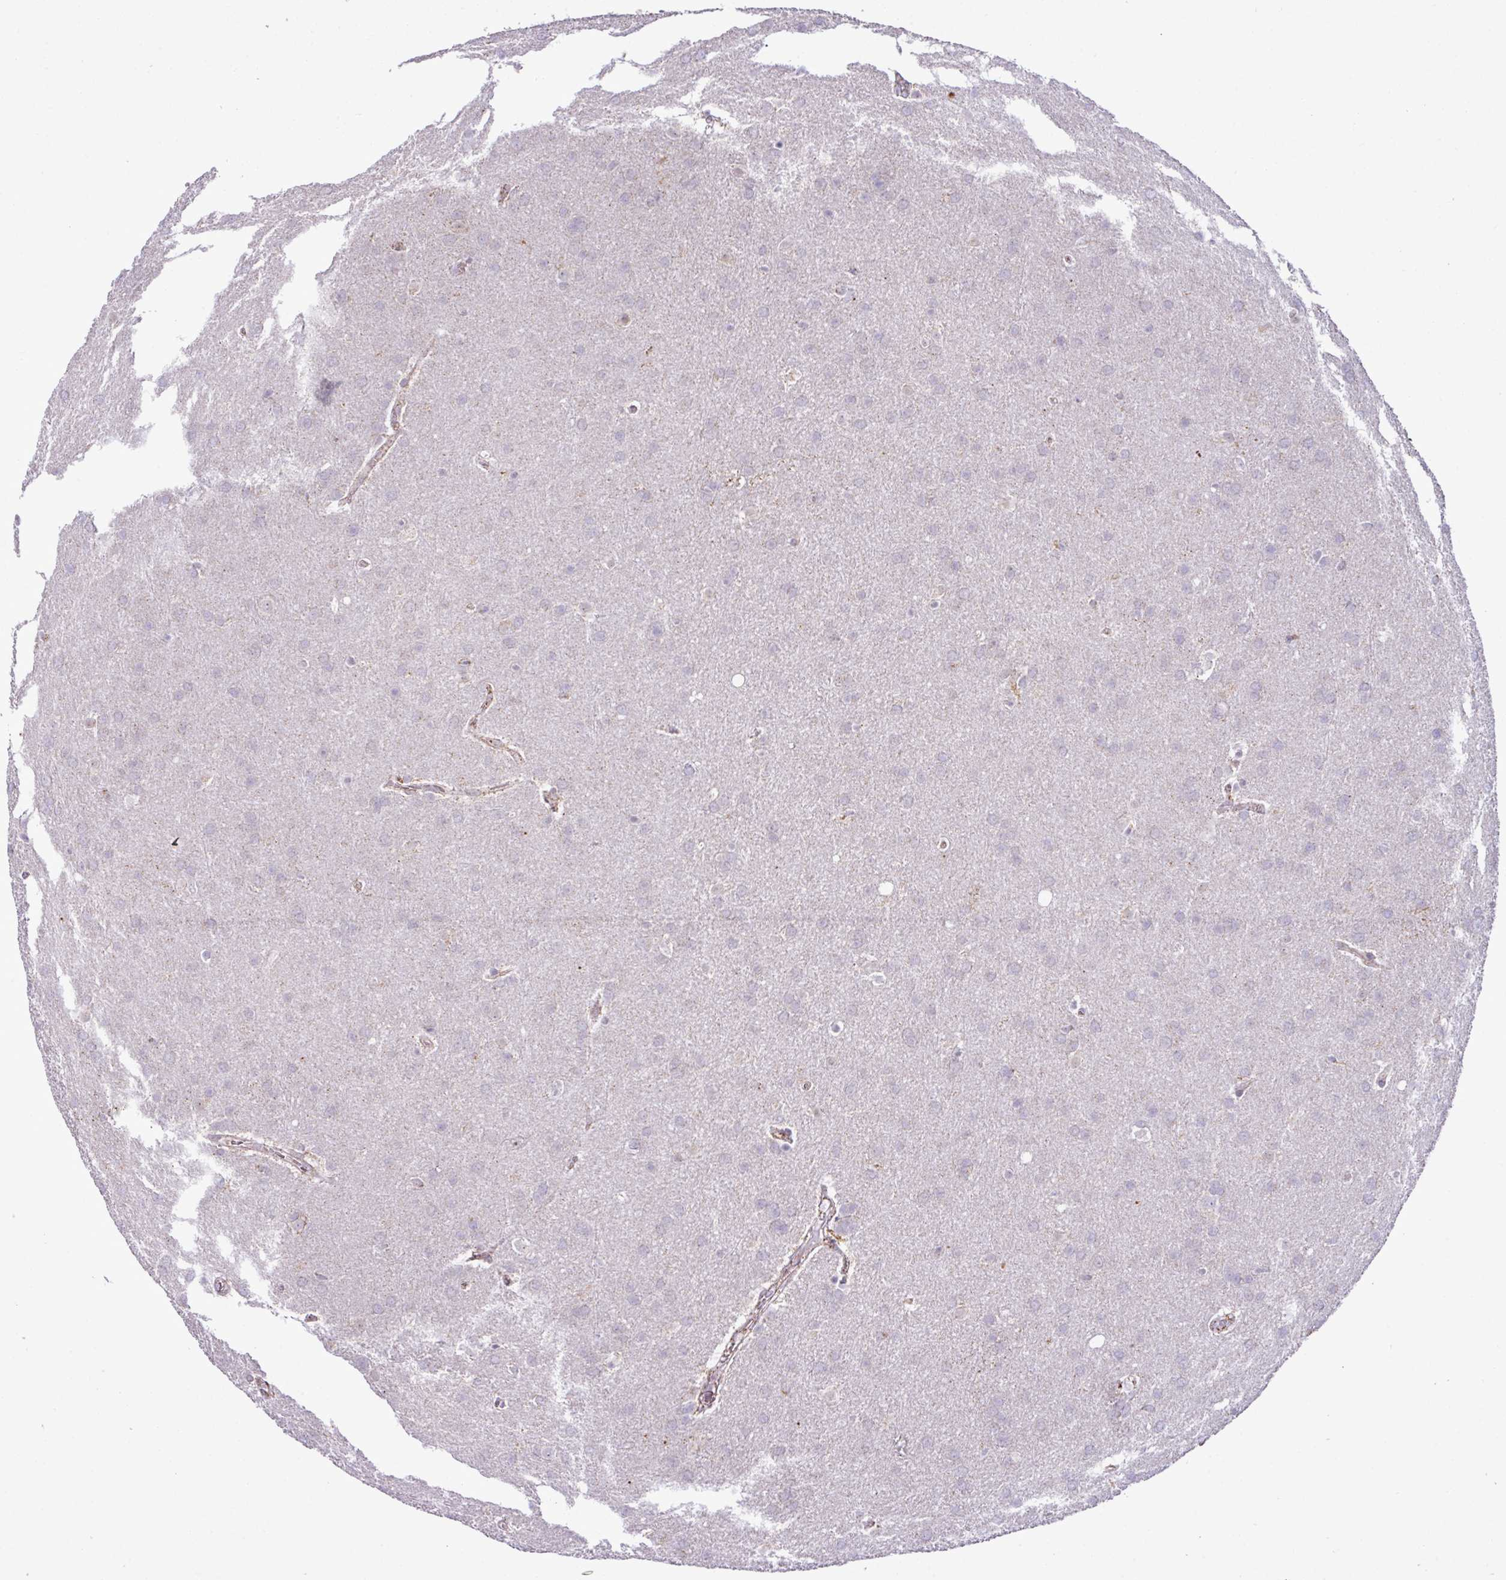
{"staining": {"intensity": "negative", "quantity": "none", "location": "none"}, "tissue": "glioma", "cell_type": "Tumor cells", "image_type": "cancer", "snomed": [{"axis": "morphology", "description": "Glioma, malignant, Low grade"}, {"axis": "topography", "description": "Brain"}], "caption": "Immunohistochemical staining of malignant glioma (low-grade) demonstrates no significant positivity in tumor cells.", "gene": "SGPP1", "patient": {"sex": "female", "age": 32}}